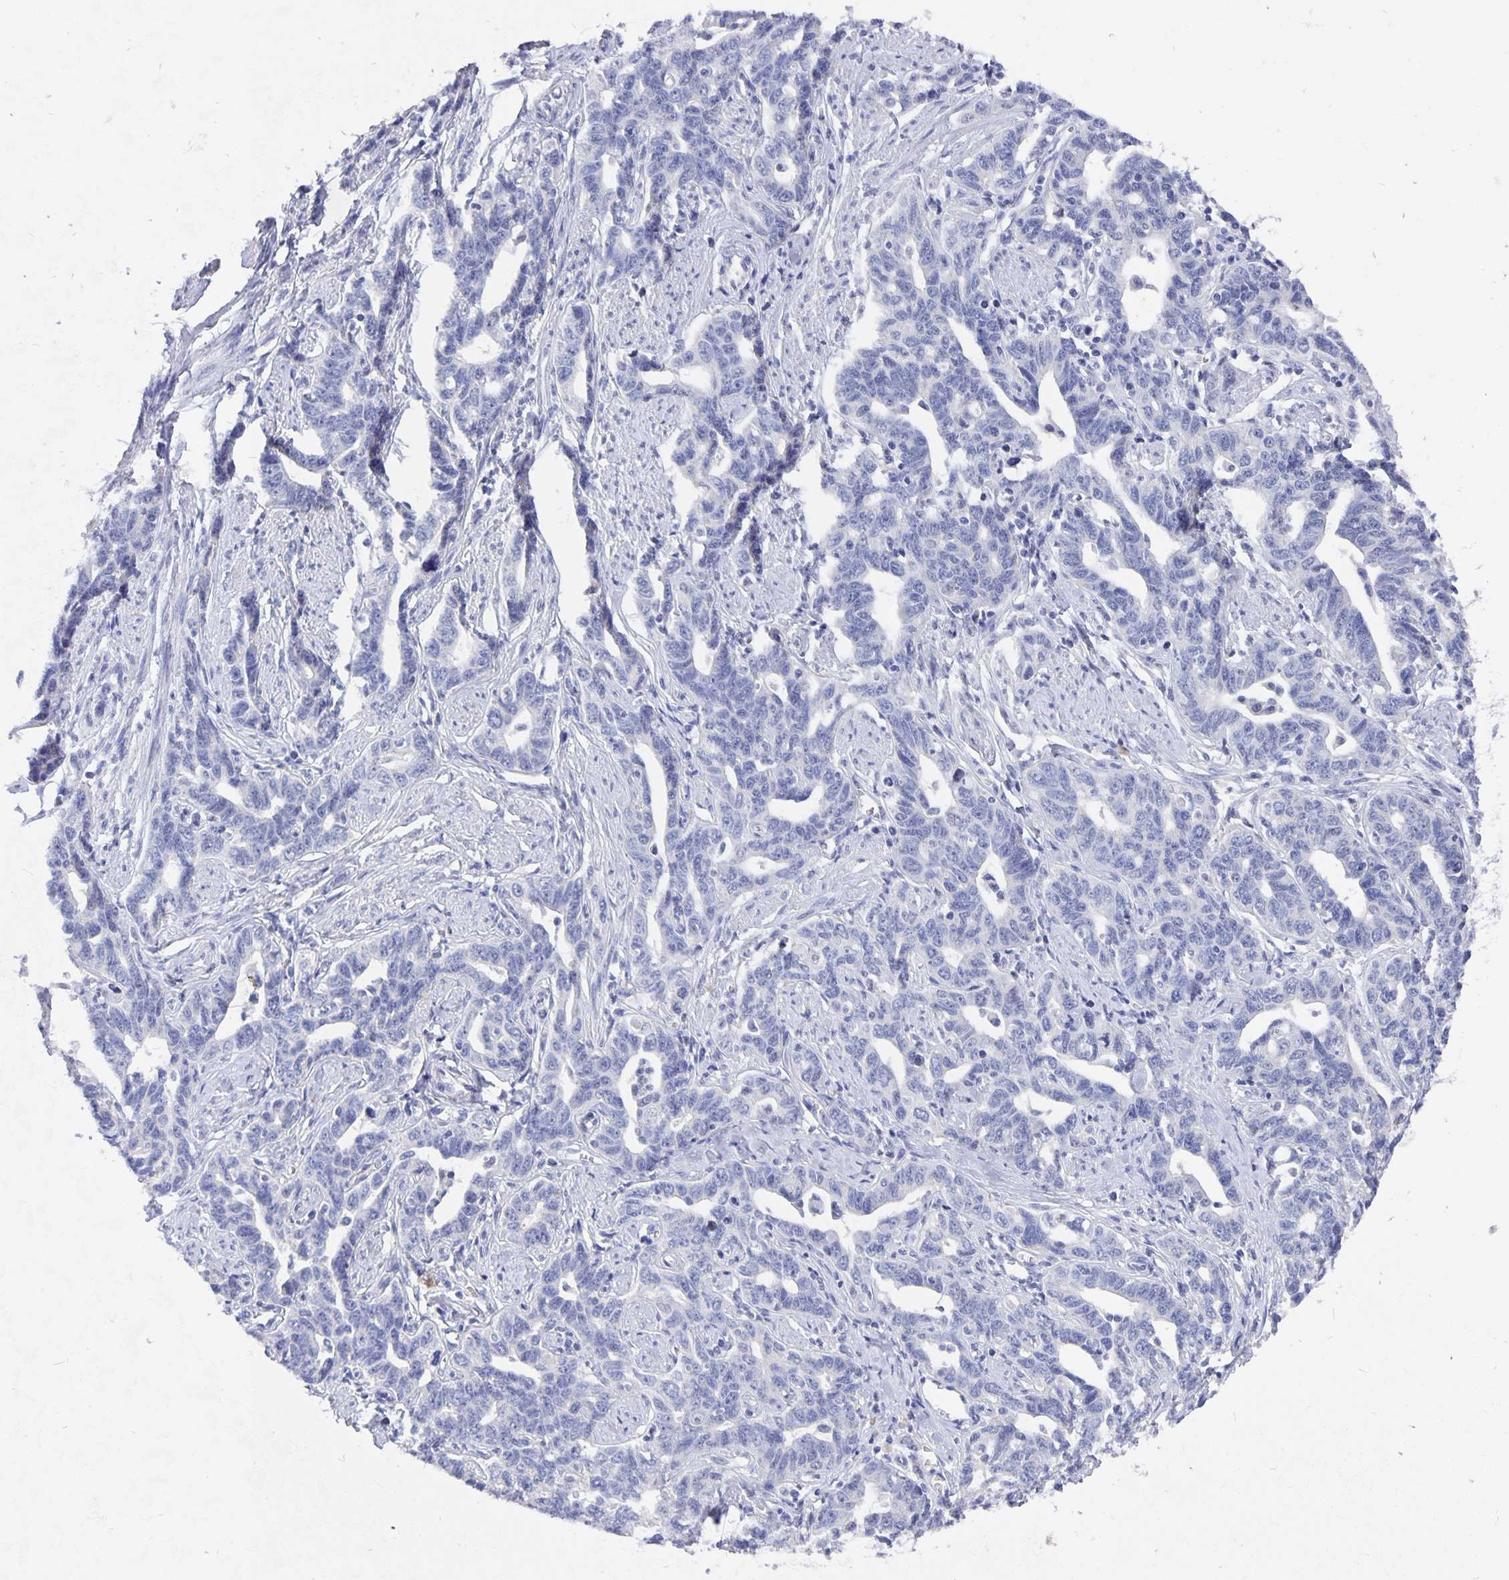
{"staining": {"intensity": "negative", "quantity": "none", "location": "none"}, "tissue": "ovarian cancer", "cell_type": "Tumor cells", "image_type": "cancer", "snomed": [{"axis": "morphology", "description": "Cystadenocarcinoma, serous, NOS"}, {"axis": "topography", "description": "Ovary"}], "caption": "The micrograph reveals no staining of tumor cells in serous cystadenocarcinoma (ovarian).", "gene": "SMOC1", "patient": {"sex": "female", "age": 69}}